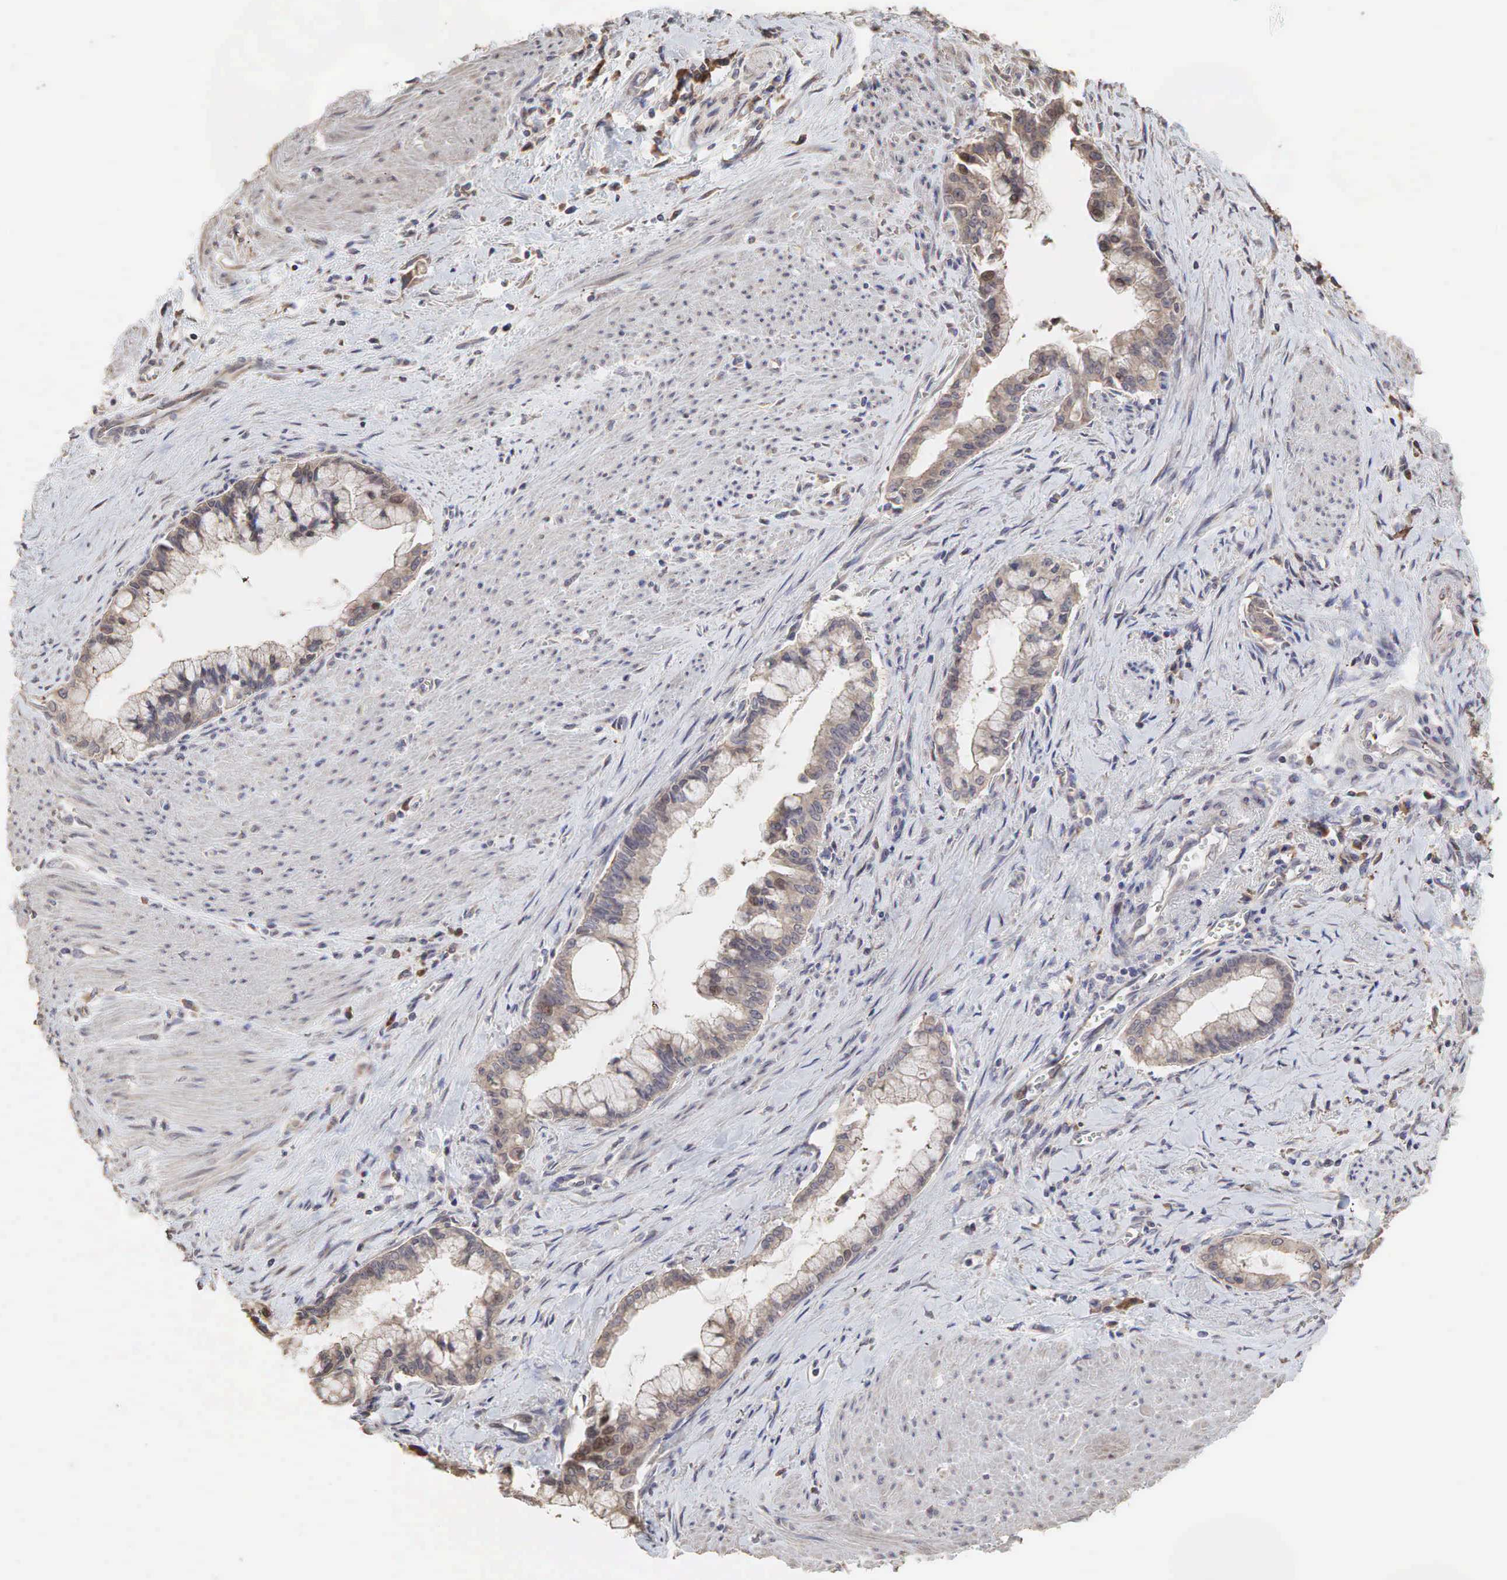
{"staining": {"intensity": "weak", "quantity": ">75%", "location": "cytoplasmic/membranous"}, "tissue": "pancreatic cancer", "cell_type": "Tumor cells", "image_type": "cancer", "snomed": [{"axis": "morphology", "description": "Adenocarcinoma, NOS"}, {"axis": "topography", "description": "Pancreas"}], "caption": "An image of human pancreatic cancer (adenocarcinoma) stained for a protein exhibits weak cytoplasmic/membranous brown staining in tumor cells.", "gene": "PABPC5", "patient": {"sex": "male", "age": 59}}